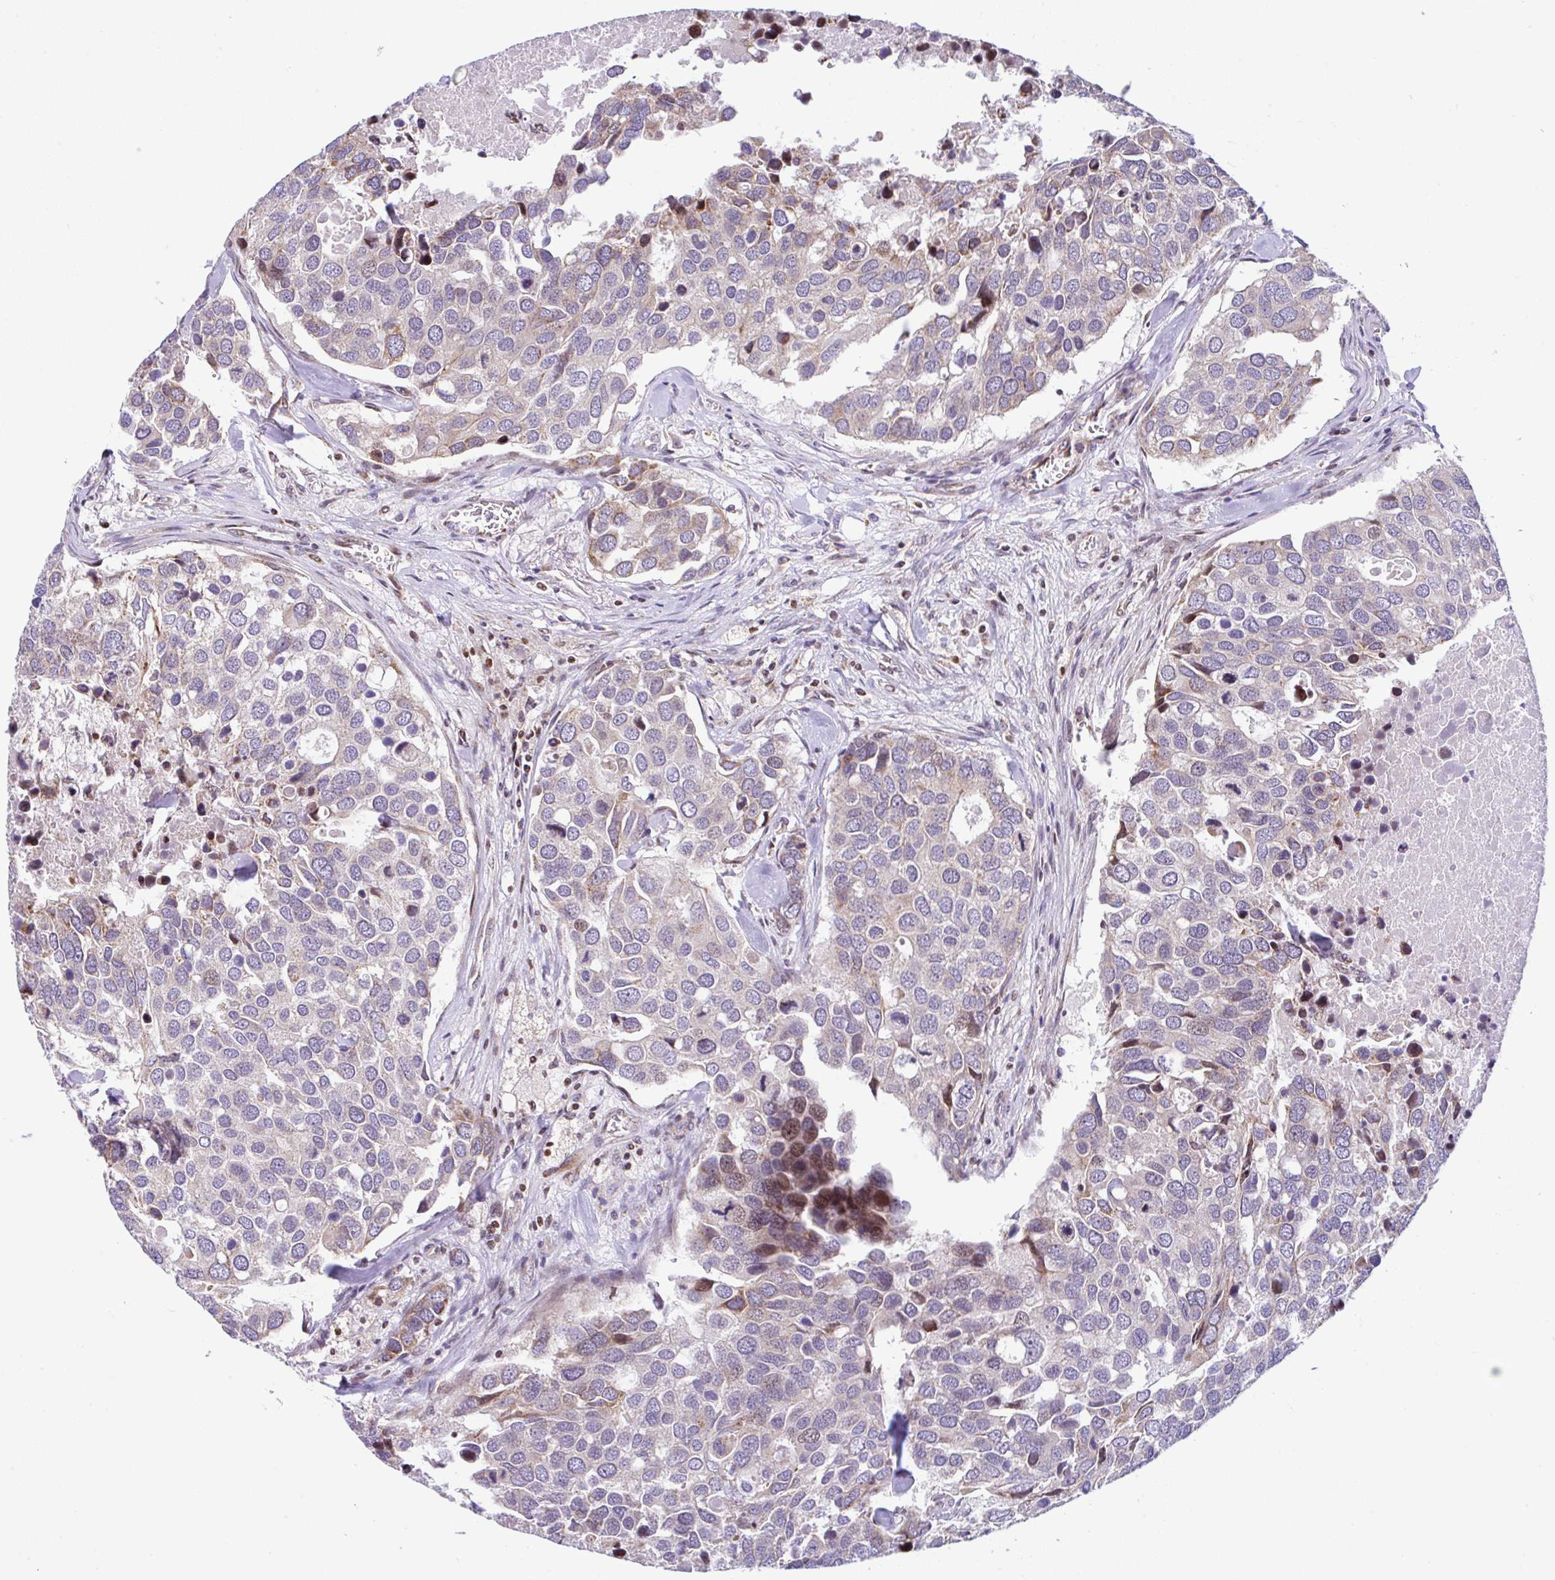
{"staining": {"intensity": "moderate", "quantity": "<25%", "location": "cytoplasmic/membranous,nuclear"}, "tissue": "breast cancer", "cell_type": "Tumor cells", "image_type": "cancer", "snomed": [{"axis": "morphology", "description": "Duct carcinoma"}, {"axis": "topography", "description": "Breast"}], "caption": "IHC histopathology image of breast cancer (invasive ductal carcinoma) stained for a protein (brown), which demonstrates low levels of moderate cytoplasmic/membranous and nuclear positivity in approximately <25% of tumor cells.", "gene": "FIGNL1", "patient": {"sex": "female", "age": 83}}